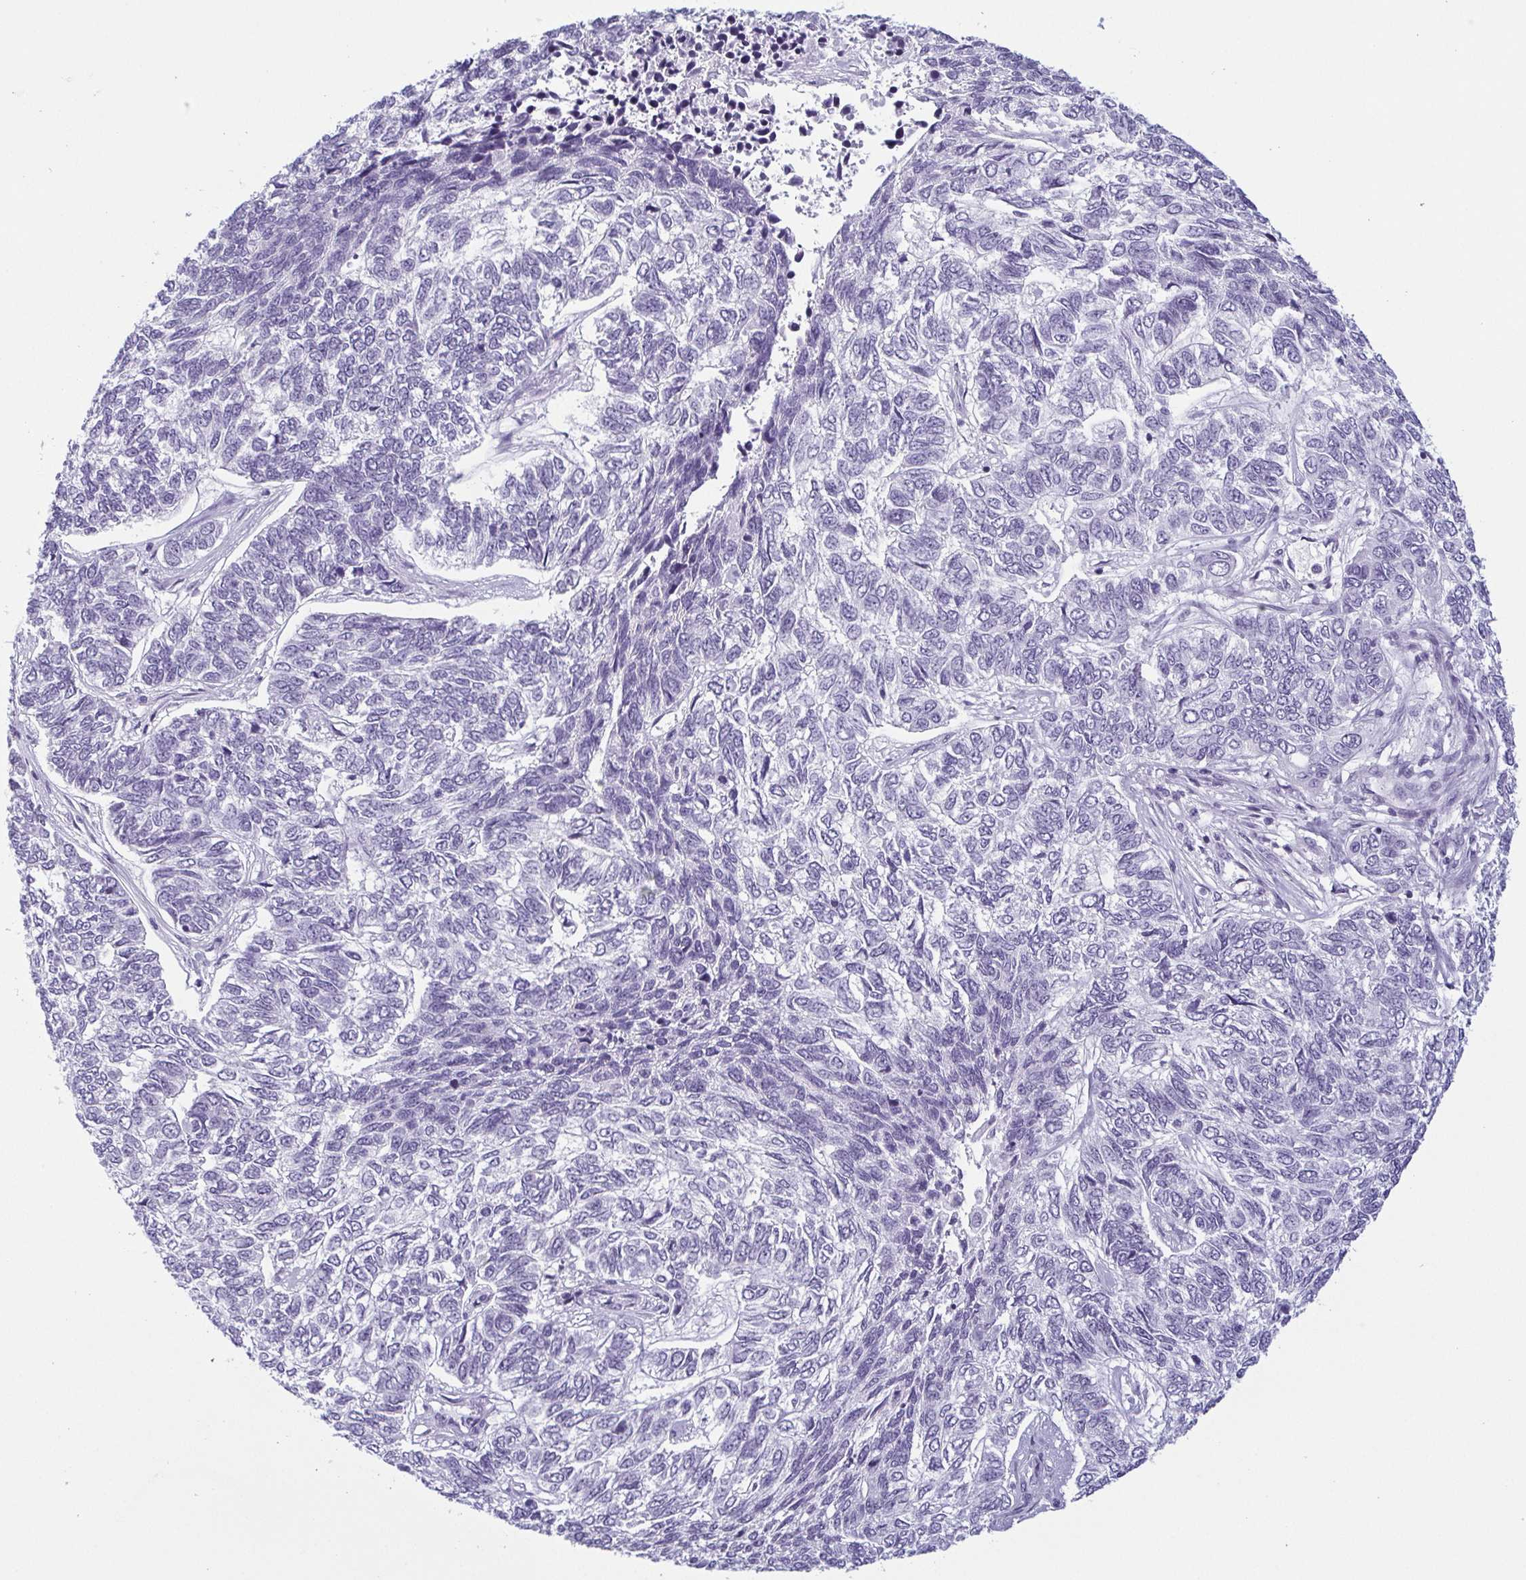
{"staining": {"intensity": "negative", "quantity": "none", "location": "none"}, "tissue": "skin cancer", "cell_type": "Tumor cells", "image_type": "cancer", "snomed": [{"axis": "morphology", "description": "Basal cell carcinoma"}, {"axis": "topography", "description": "Skin"}], "caption": "Immunohistochemistry image of neoplastic tissue: human skin cancer (basal cell carcinoma) stained with DAB (3,3'-diaminobenzidine) displays no significant protein staining in tumor cells.", "gene": "KRT78", "patient": {"sex": "female", "age": 65}}